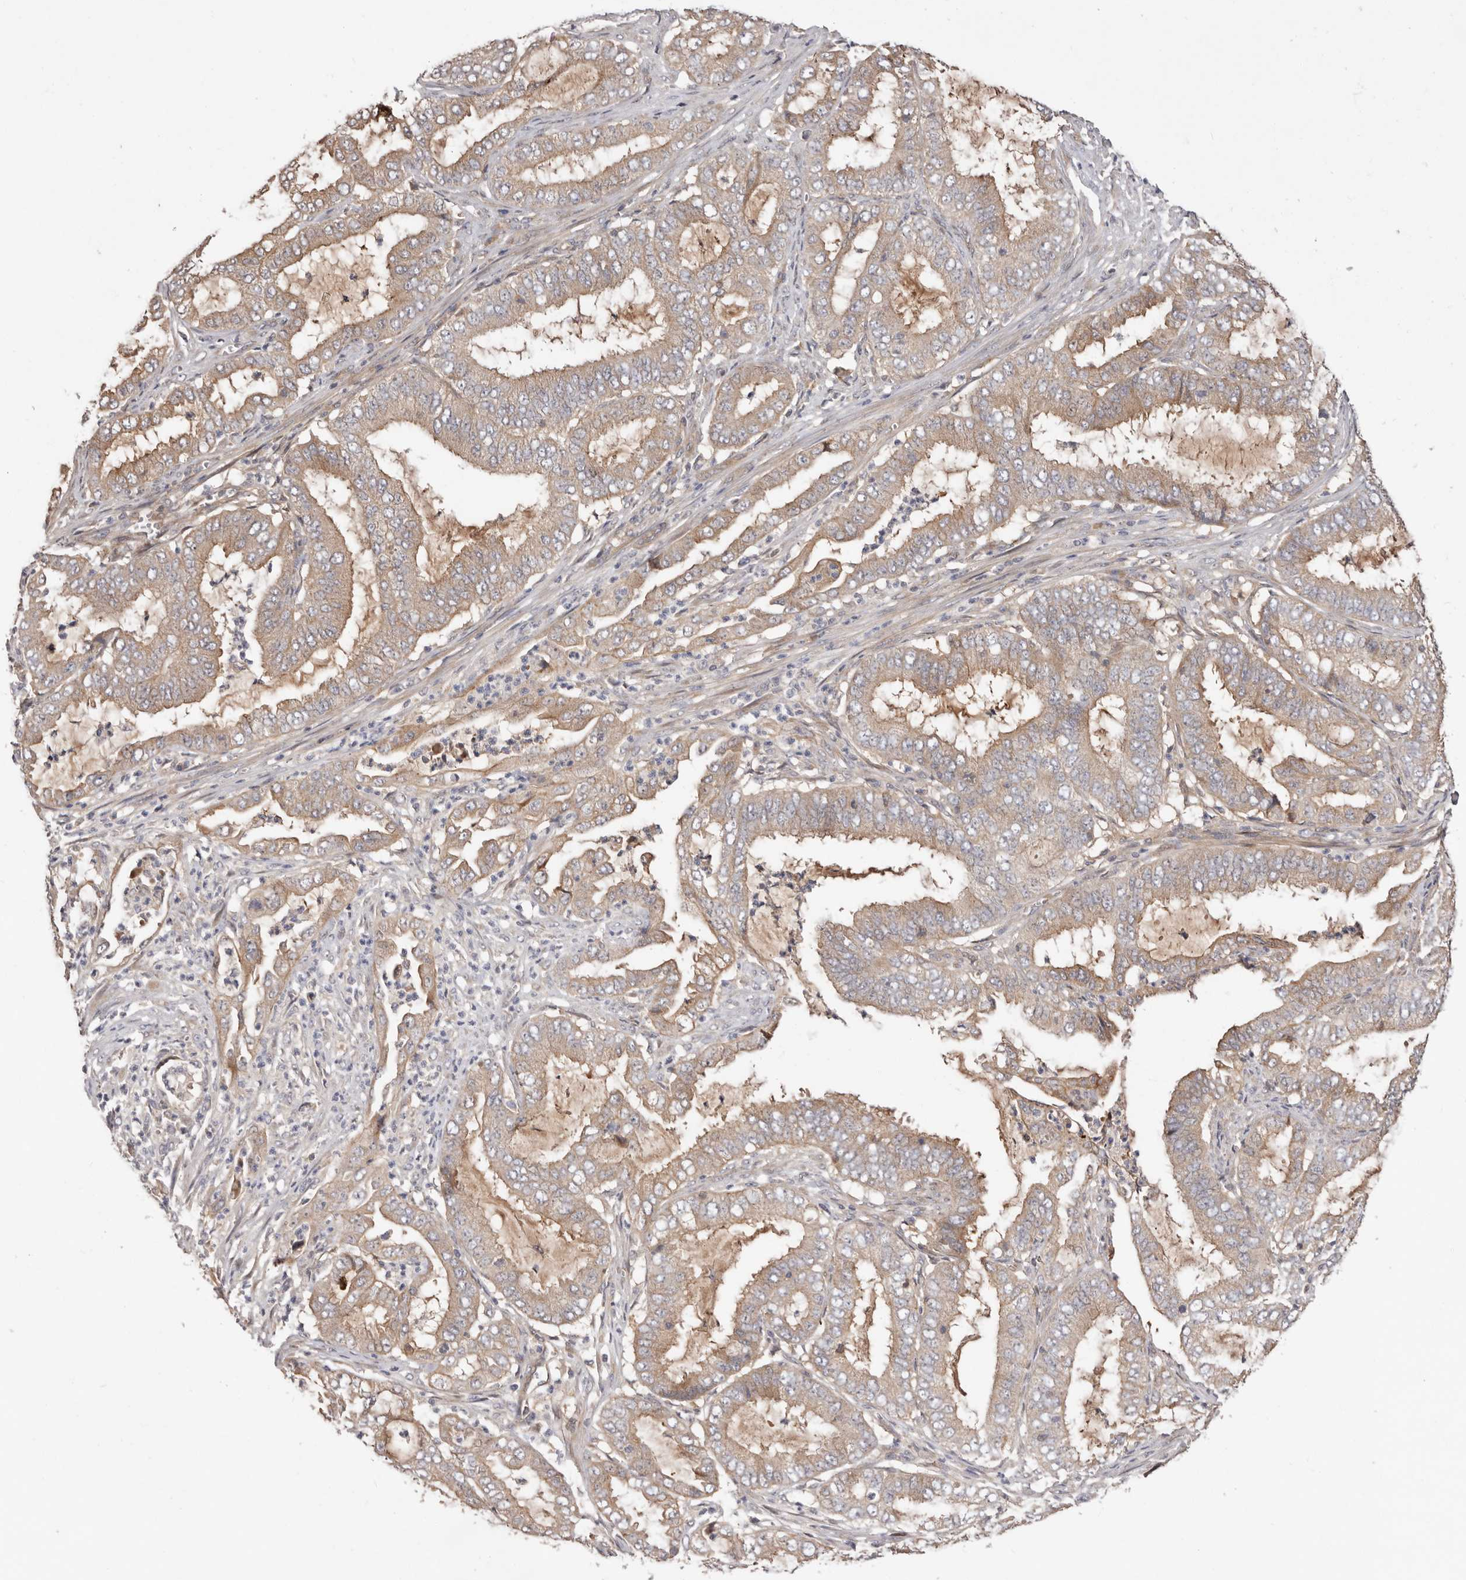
{"staining": {"intensity": "weak", "quantity": ">75%", "location": "cytoplasmic/membranous"}, "tissue": "endometrial cancer", "cell_type": "Tumor cells", "image_type": "cancer", "snomed": [{"axis": "morphology", "description": "Adenocarcinoma, NOS"}, {"axis": "topography", "description": "Endometrium"}], "caption": "IHC of endometrial adenocarcinoma exhibits low levels of weak cytoplasmic/membranous expression in about >75% of tumor cells. Using DAB (3,3'-diaminobenzidine) (brown) and hematoxylin (blue) stains, captured at high magnification using brightfield microscopy.", "gene": "DOP1A", "patient": {"sex": "female", "age": 51}}